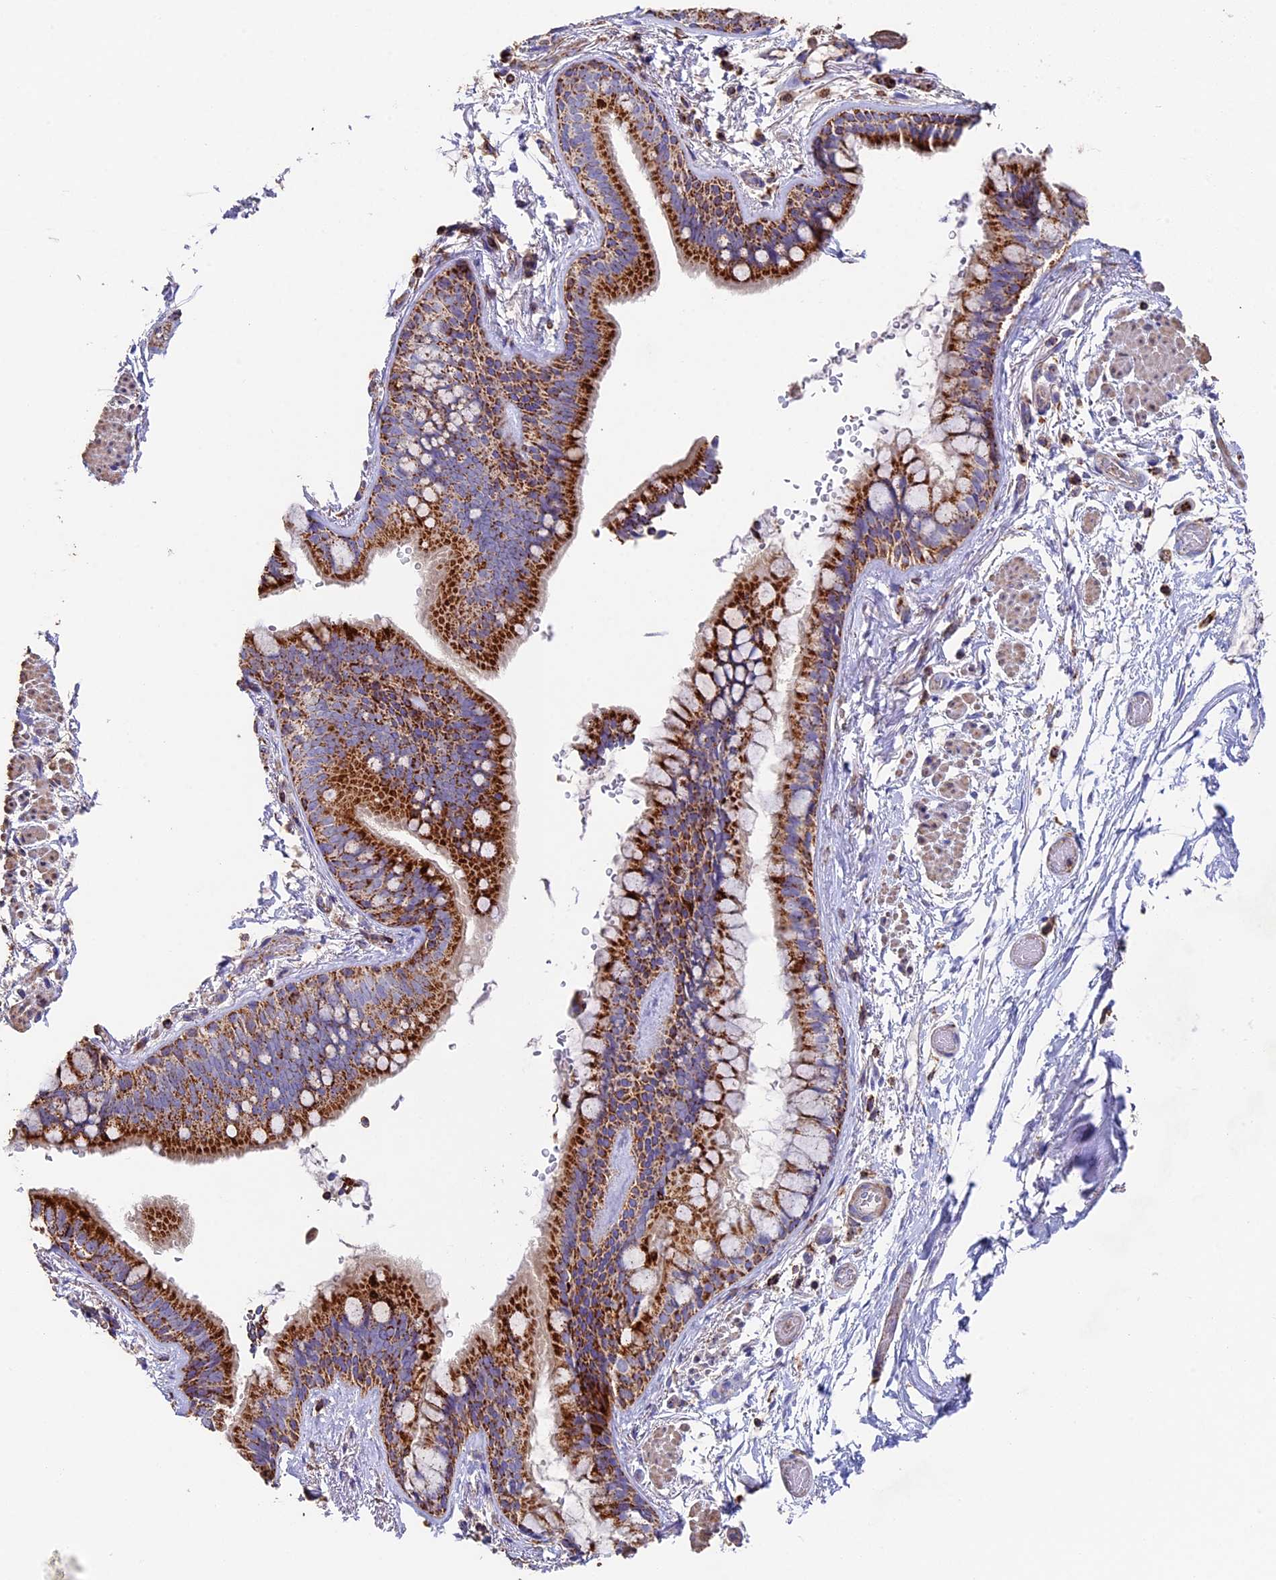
{"staining": {"intensity": "strong", "quantity": ">75%", "location": "cytoplasmic/membranous"}, "tissue": "bronchus", "cell_type": "Respiratory epithelial cells", "image_type": "normal", "snomed": [{"axis": "morphology", "description": "Normal tissue, NOS"}, {"axis": "topography", "description": "Cartilage tissue"}], "caption": "About >75% of respiratory epithelial cells in unremarkable bronchus demonstrate strong cytoplasmic/membranous protein positivity as visualized by brown immunohistochemical staining.", "gene": "ADAT1", "patient": {"sex": "male", "age": 63}}